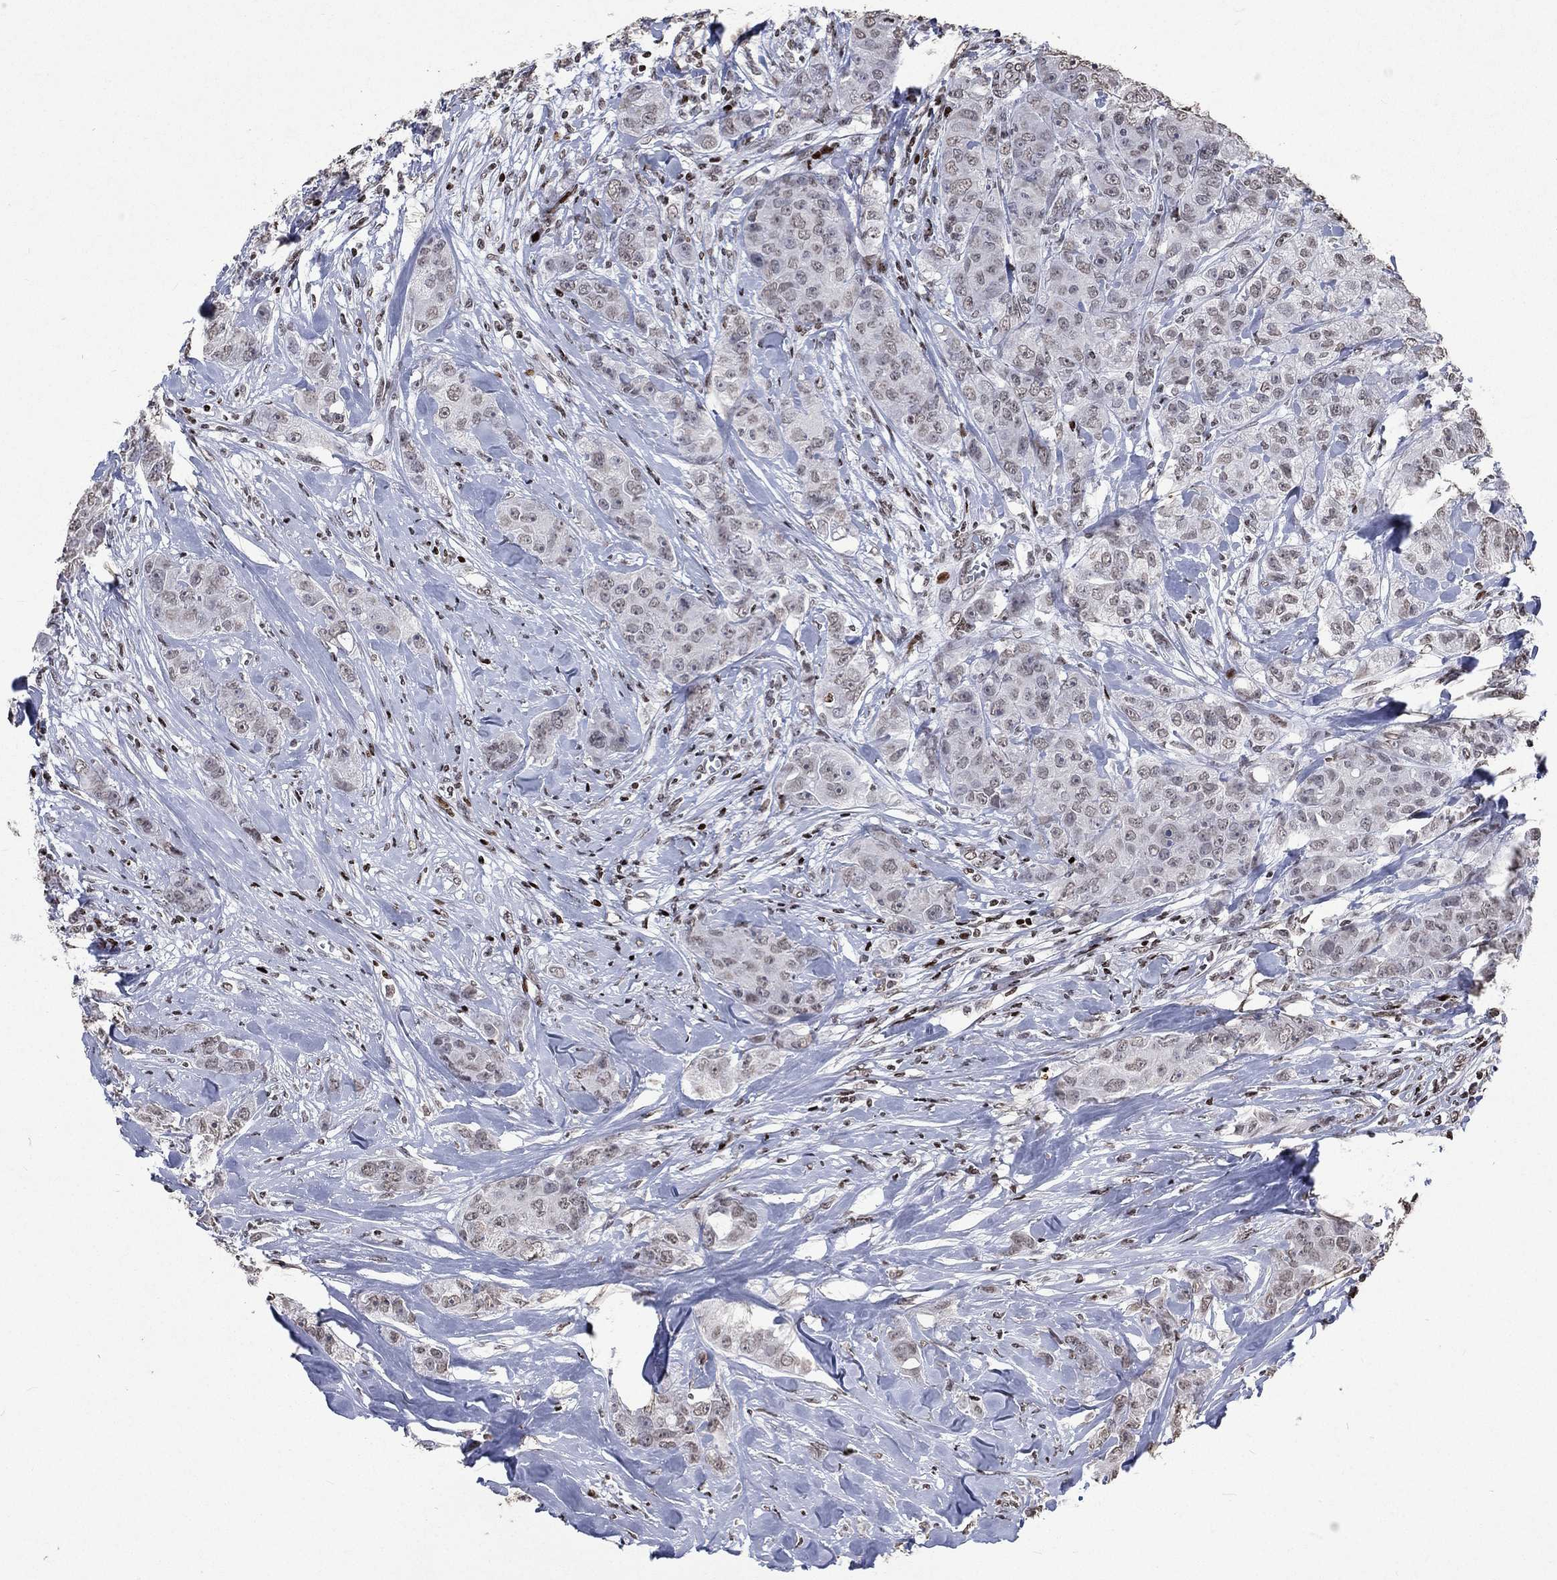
{"staining": {"intensity": "negative", "quantity": "none", "location": "none"}, "tissue": "breast cancer", "cell_type": "Tumor cells", "image_type": "cancer", "snomed": [{"axis": "morphology", "description": "Duct carcinoma"}, {"axis": "topography", "description": "Breast"}], "caption": "Immunohistochemistry of breast invasive ductal carcinoma reveals no expression in tumor cells. Nuclei are stained in blue.", "gene": "SRSF3", "patient": {"sex": "female", "age": 43}}